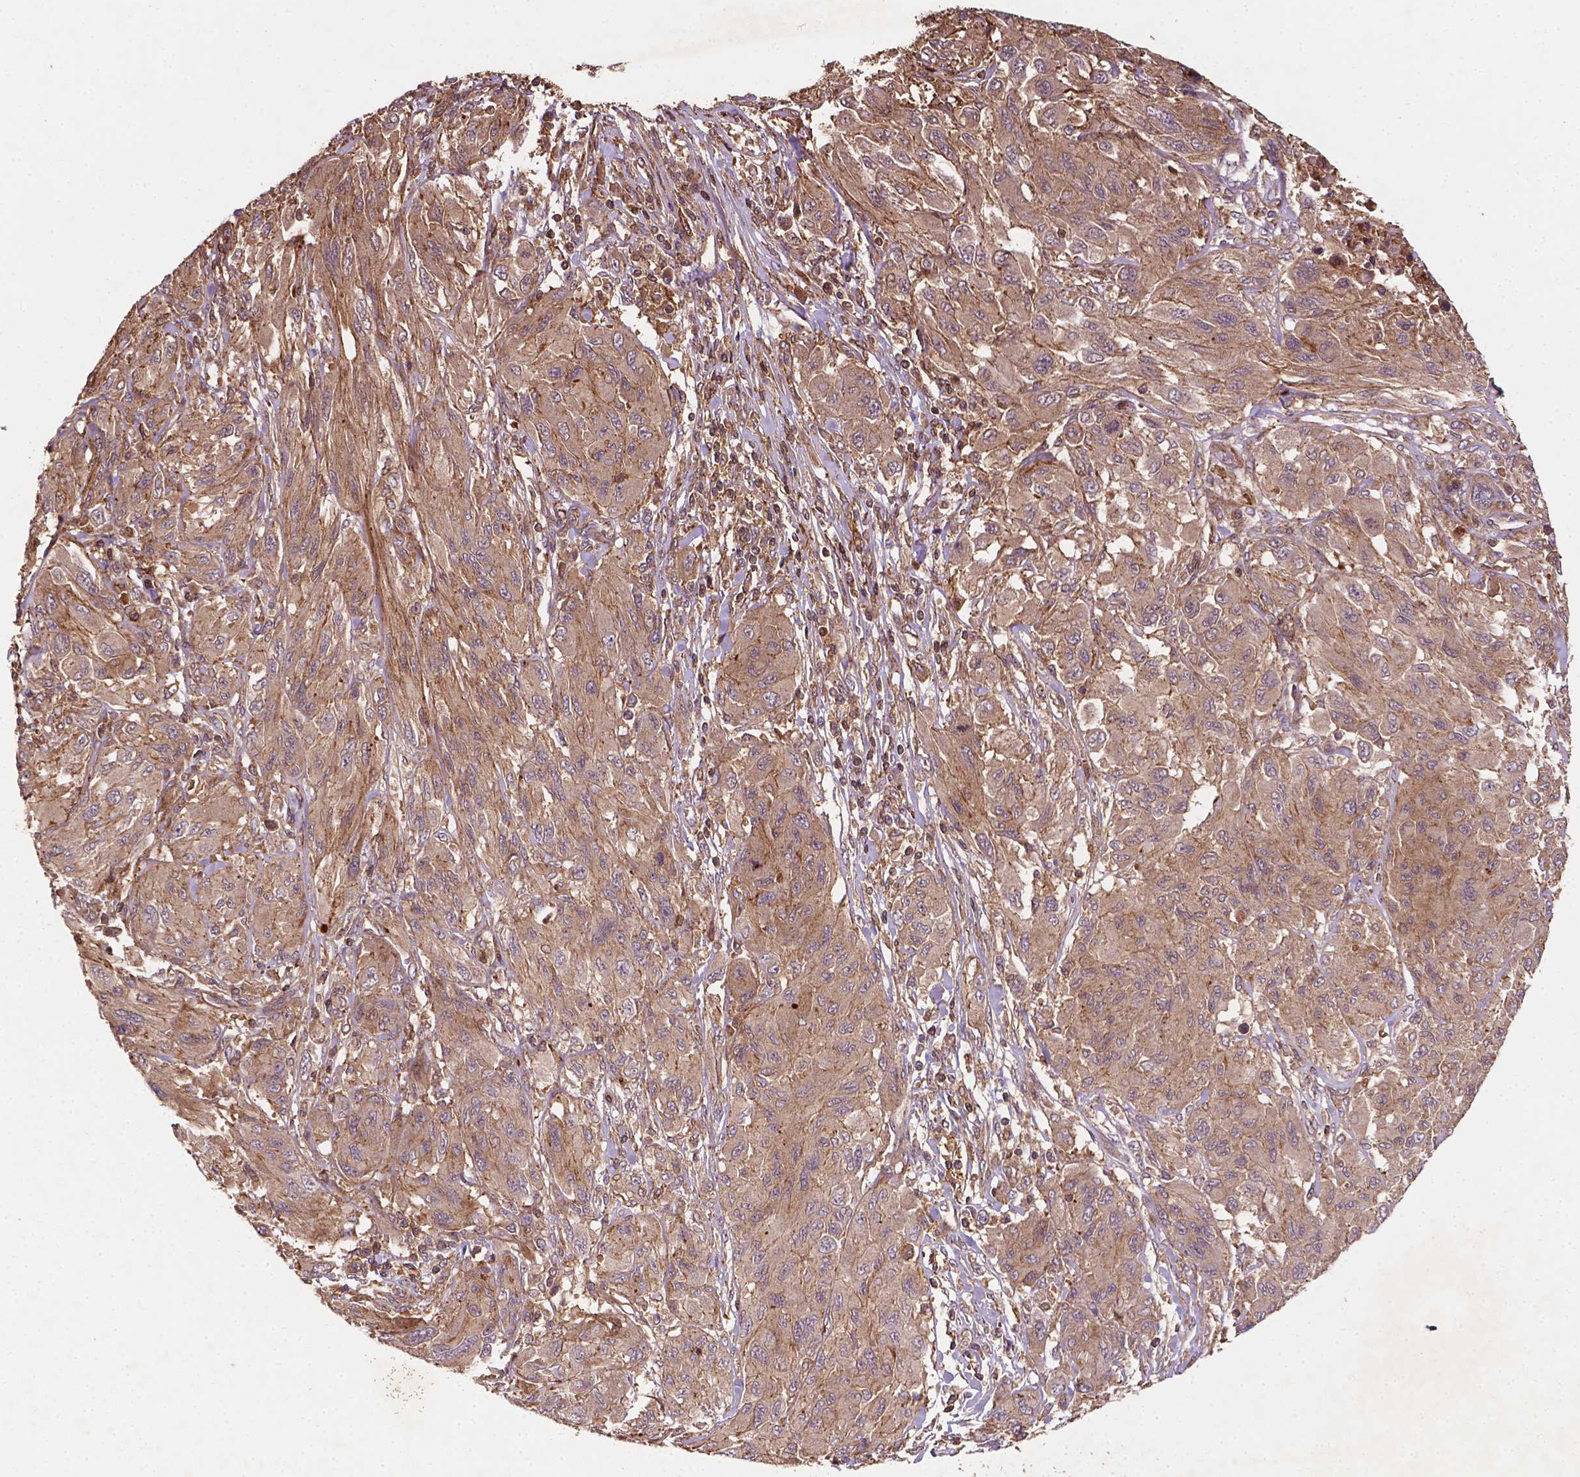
{"staining": {"intensity": "moderate", "quantity": ">75%", "location": "cytoplasmic/membranous"}, "tissue": "melanoma", "cell_type": "Tumor cells", "image_type": "cancer", "snomed": [{"axis": "morphology", "description": "Malignant melanoma, NOS"}, {"axis": "topography", "description": "Skin"}], "caption": "Malignant melanoma stained with a brown dye exhibits moderate cytoplasmic/membranous positive positivity in approximately >75% of tumor cells.", "gene": "ZMYND19", "patient": {"sex": "female", "age": 91}}